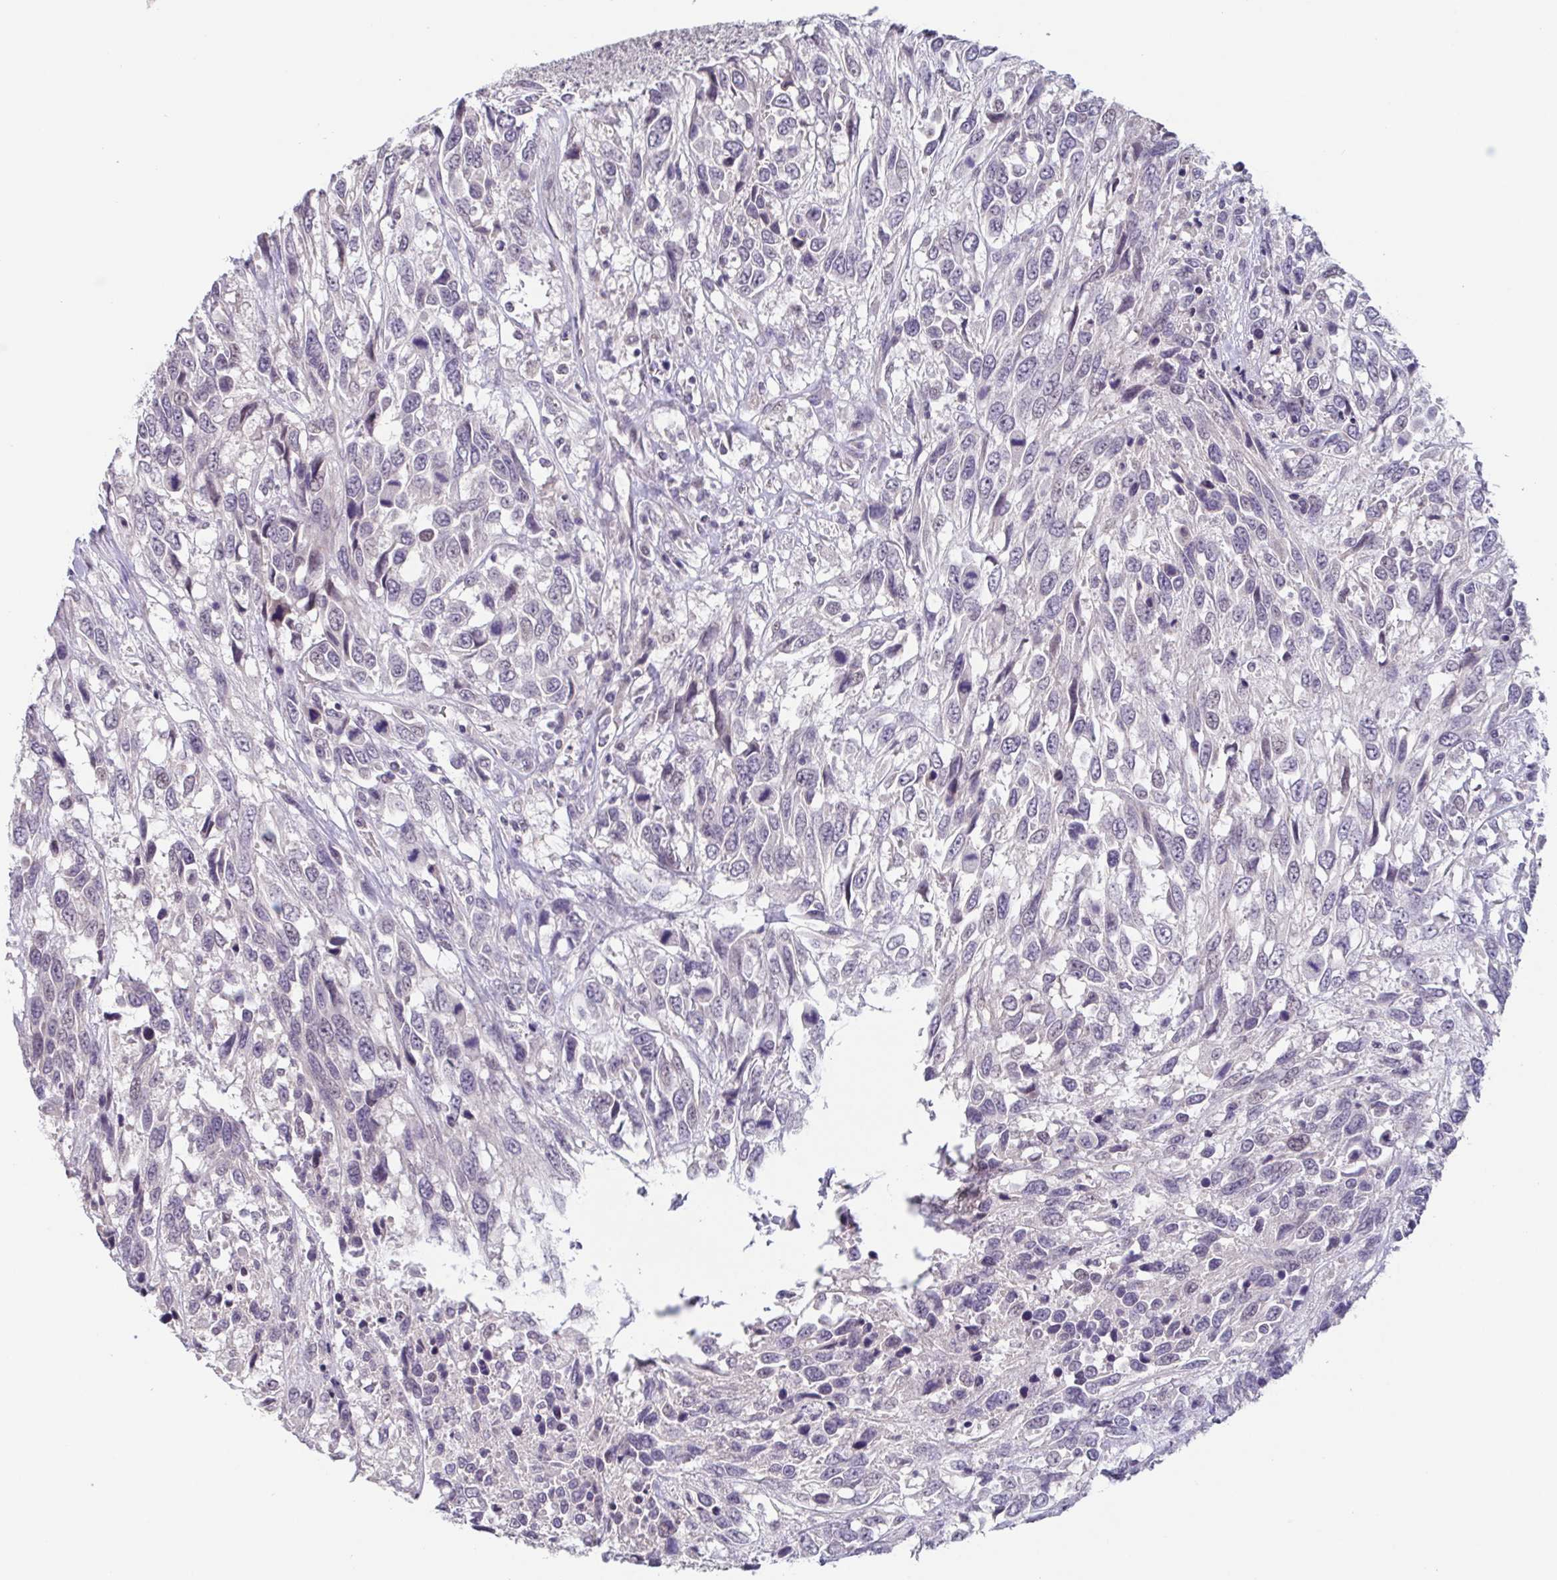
{"staining": {"intensity": "negative", "quantity": "none", "location": "none"}, "tissue": "urothelial cancer", "cell_type": "Tumor cells", "image_type": "cancer", "snomed": [{"axis": "morphology", "description": "Urothelial carcinoma, High grade"}, {"axis": "topography", "description": "Urinary bladder"}], "caption": "Histopathology image shows no protein expression in tumor cells of high-grade urothelial carcinoma tissue. The staining was performed using DAB to visualize the protein expression in brown, while the nuclei were stained in blue with hematoxylin (Magnification: 20x).", "gene": "GHRL", "patient": {"sex": "female", "age": 70}}